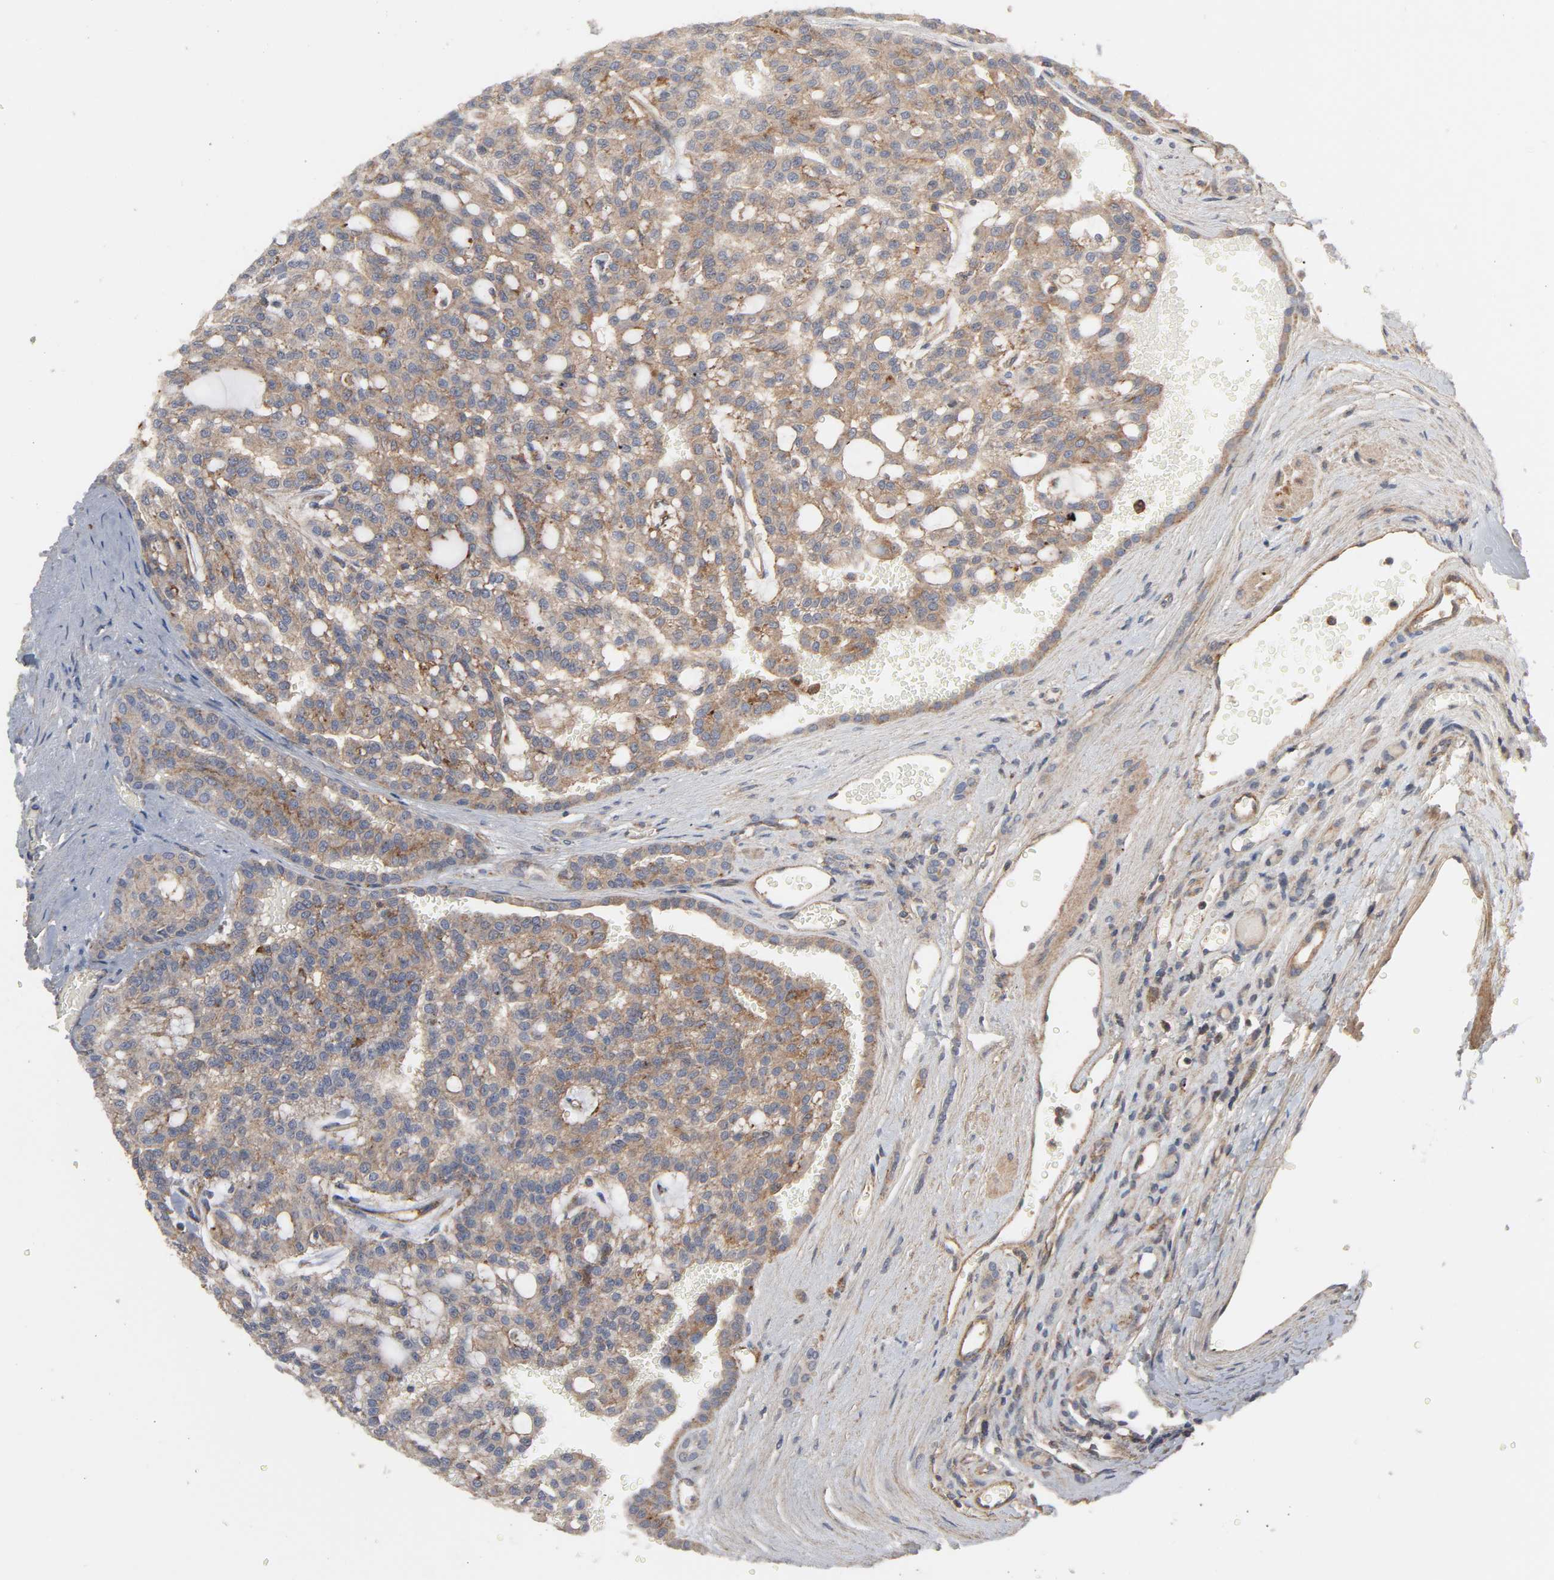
{"staining": {"intensity": "moderate", "quantity": ">75%", "location": "cytoplasmic/membranous"}, "tissue": "renal cancer", "cell_type": "Tumor cells", "image_type": "cancer", "snomed": [{"axis": "morphology", "description": "Adenocarcinoma, NOS"}, {"axis": "topography", "description": "Kidney"}], "caption": "DAB (3,3'-diaminobenzidine) immunohistochemical staining of human renal cancer reveals moderate cytoplasmic/membranous protein staining in about >75% of tumor cells.", "gene": "SH3GLB1", "patient": {"sex": "male", "age": 63}}